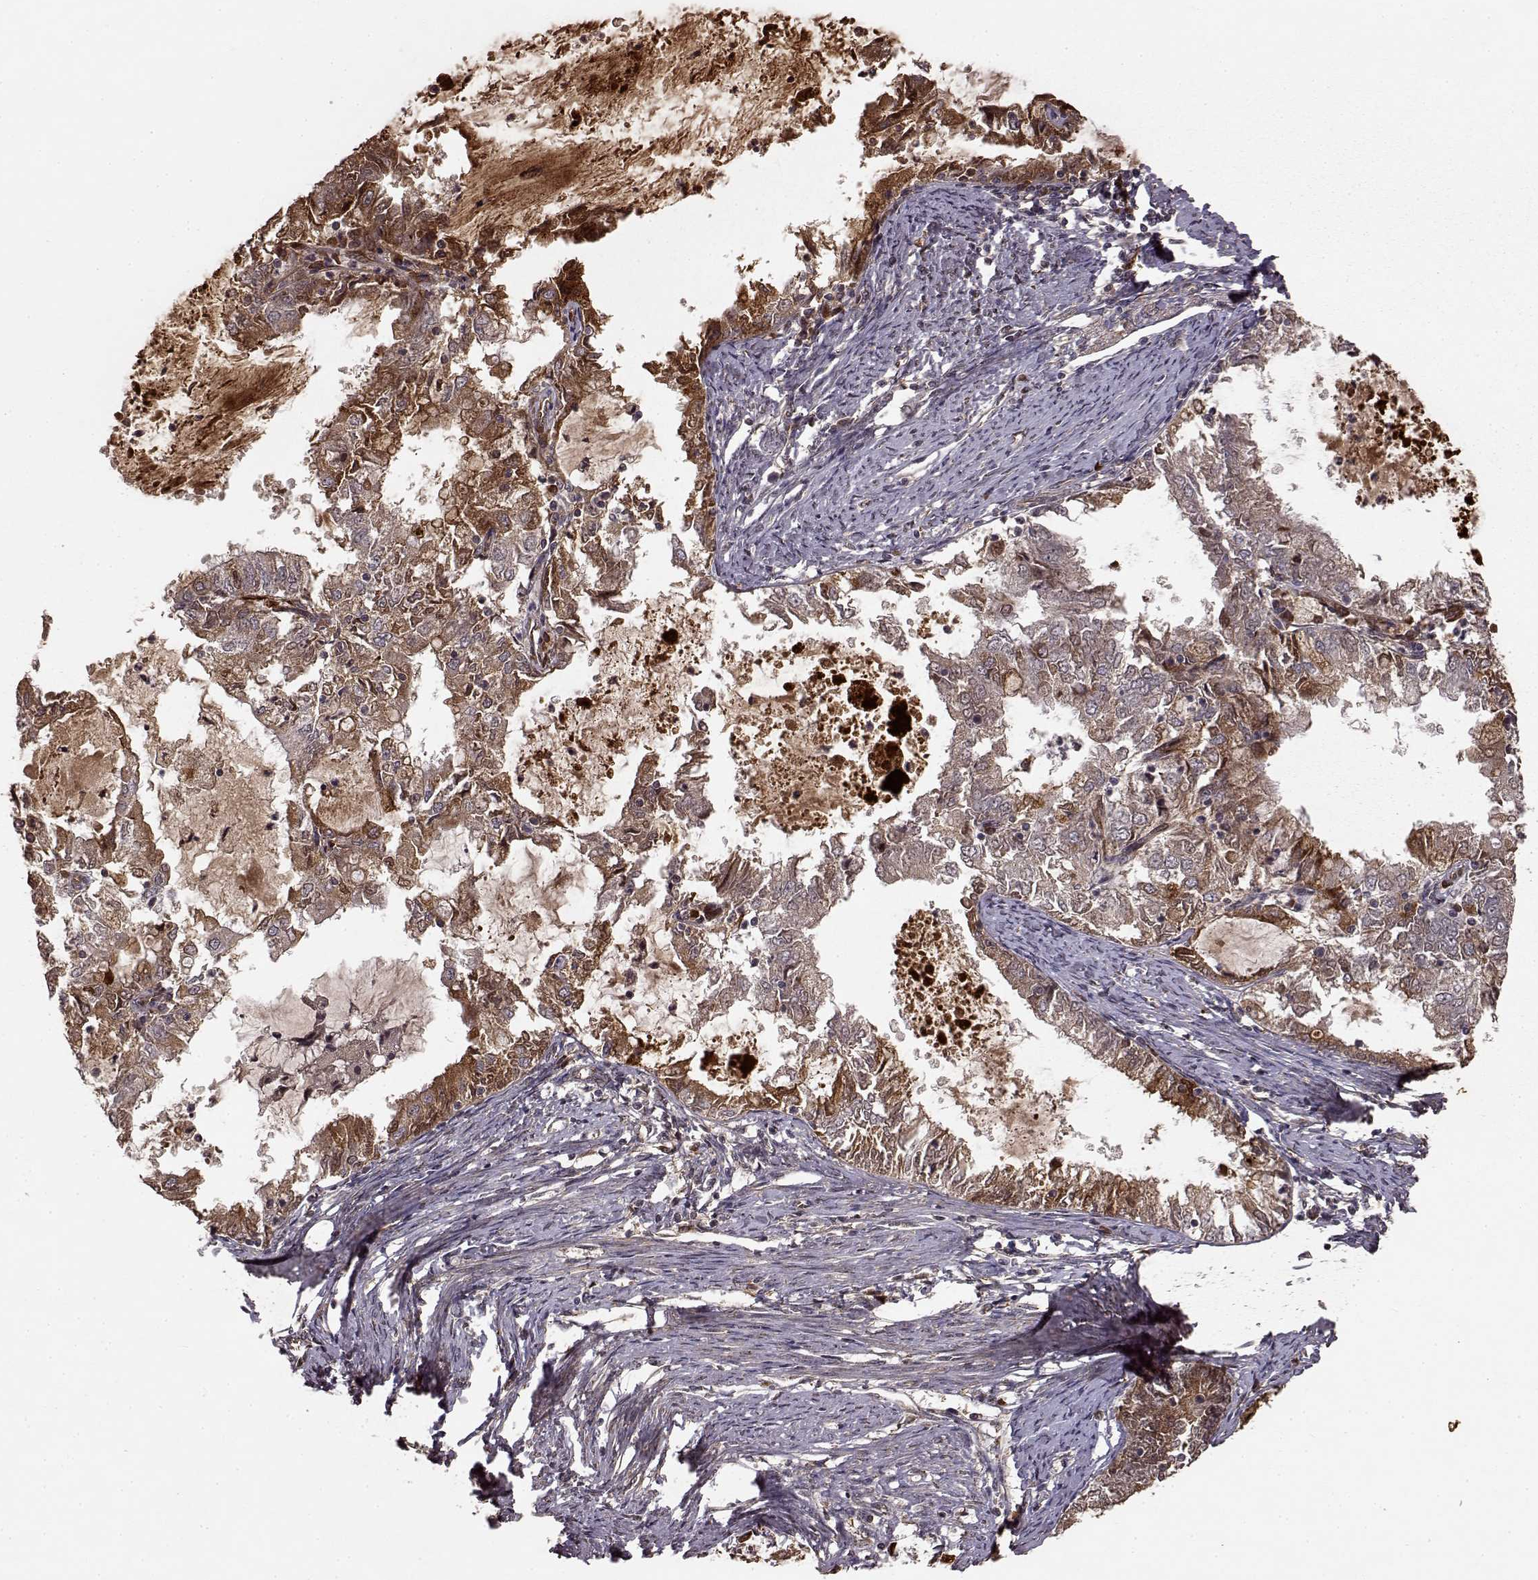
{"staining": {"intensity": "strong", "quantity": "<25%", "location": "cytoplasmic/membranous"}, "tissue": "endometrial cancer", "cell_type": "Tumor cells", "image_type": "cancer", "snomed": [{"axis": "morphology", "description": "Adenocarcinoma, NOS"}, {"axis": "topography", "description": "Endometrium"}], "caption": "Tumor cells show medium levels of strong cytoplasmic/membranous positivity in about <25% of cells in human endometrial cancer. (DAB IHC, brown staining for protein, blue staining for nuclei).", "gene": "FSTL1", "patient": {"sex": "female", "age": 57}}